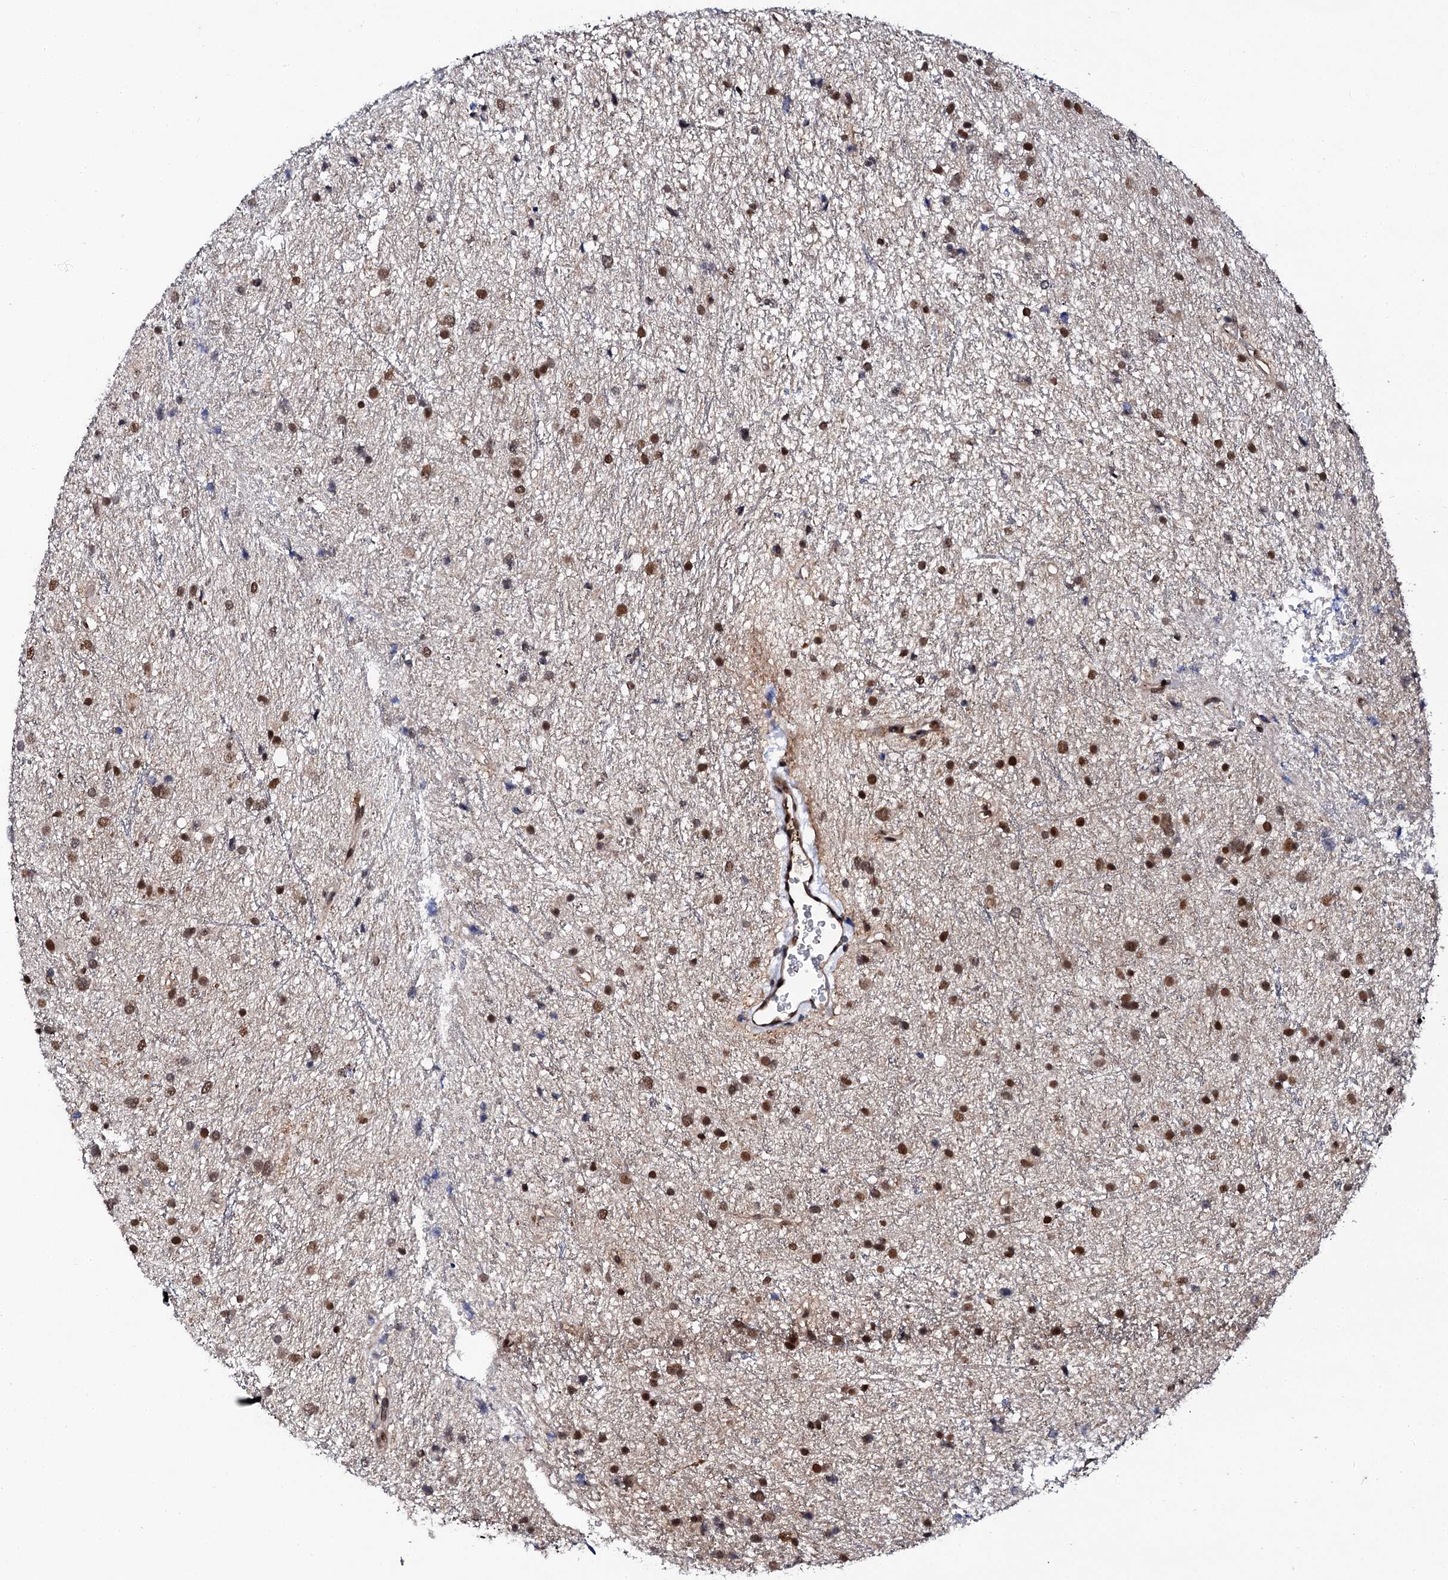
{"staining": {"intensity": "strong", "quantity": ">75%", "location": "nuclear"}, "tissue": "glioma", "cell_type": "Tumor cells", "image_type": "cancer", "snomed": [{"axis": "morphology", "description": "Glioma, malignant, Low grade"}, {"axis": "topography", "description": "Cerebral cortex"}], "caption": "Strong nuclear protein positivity is present in approximately >75% of tumor cells in glioma.", "gene": "CSTF3", "patient": {"sex": "female", "age": 39}}